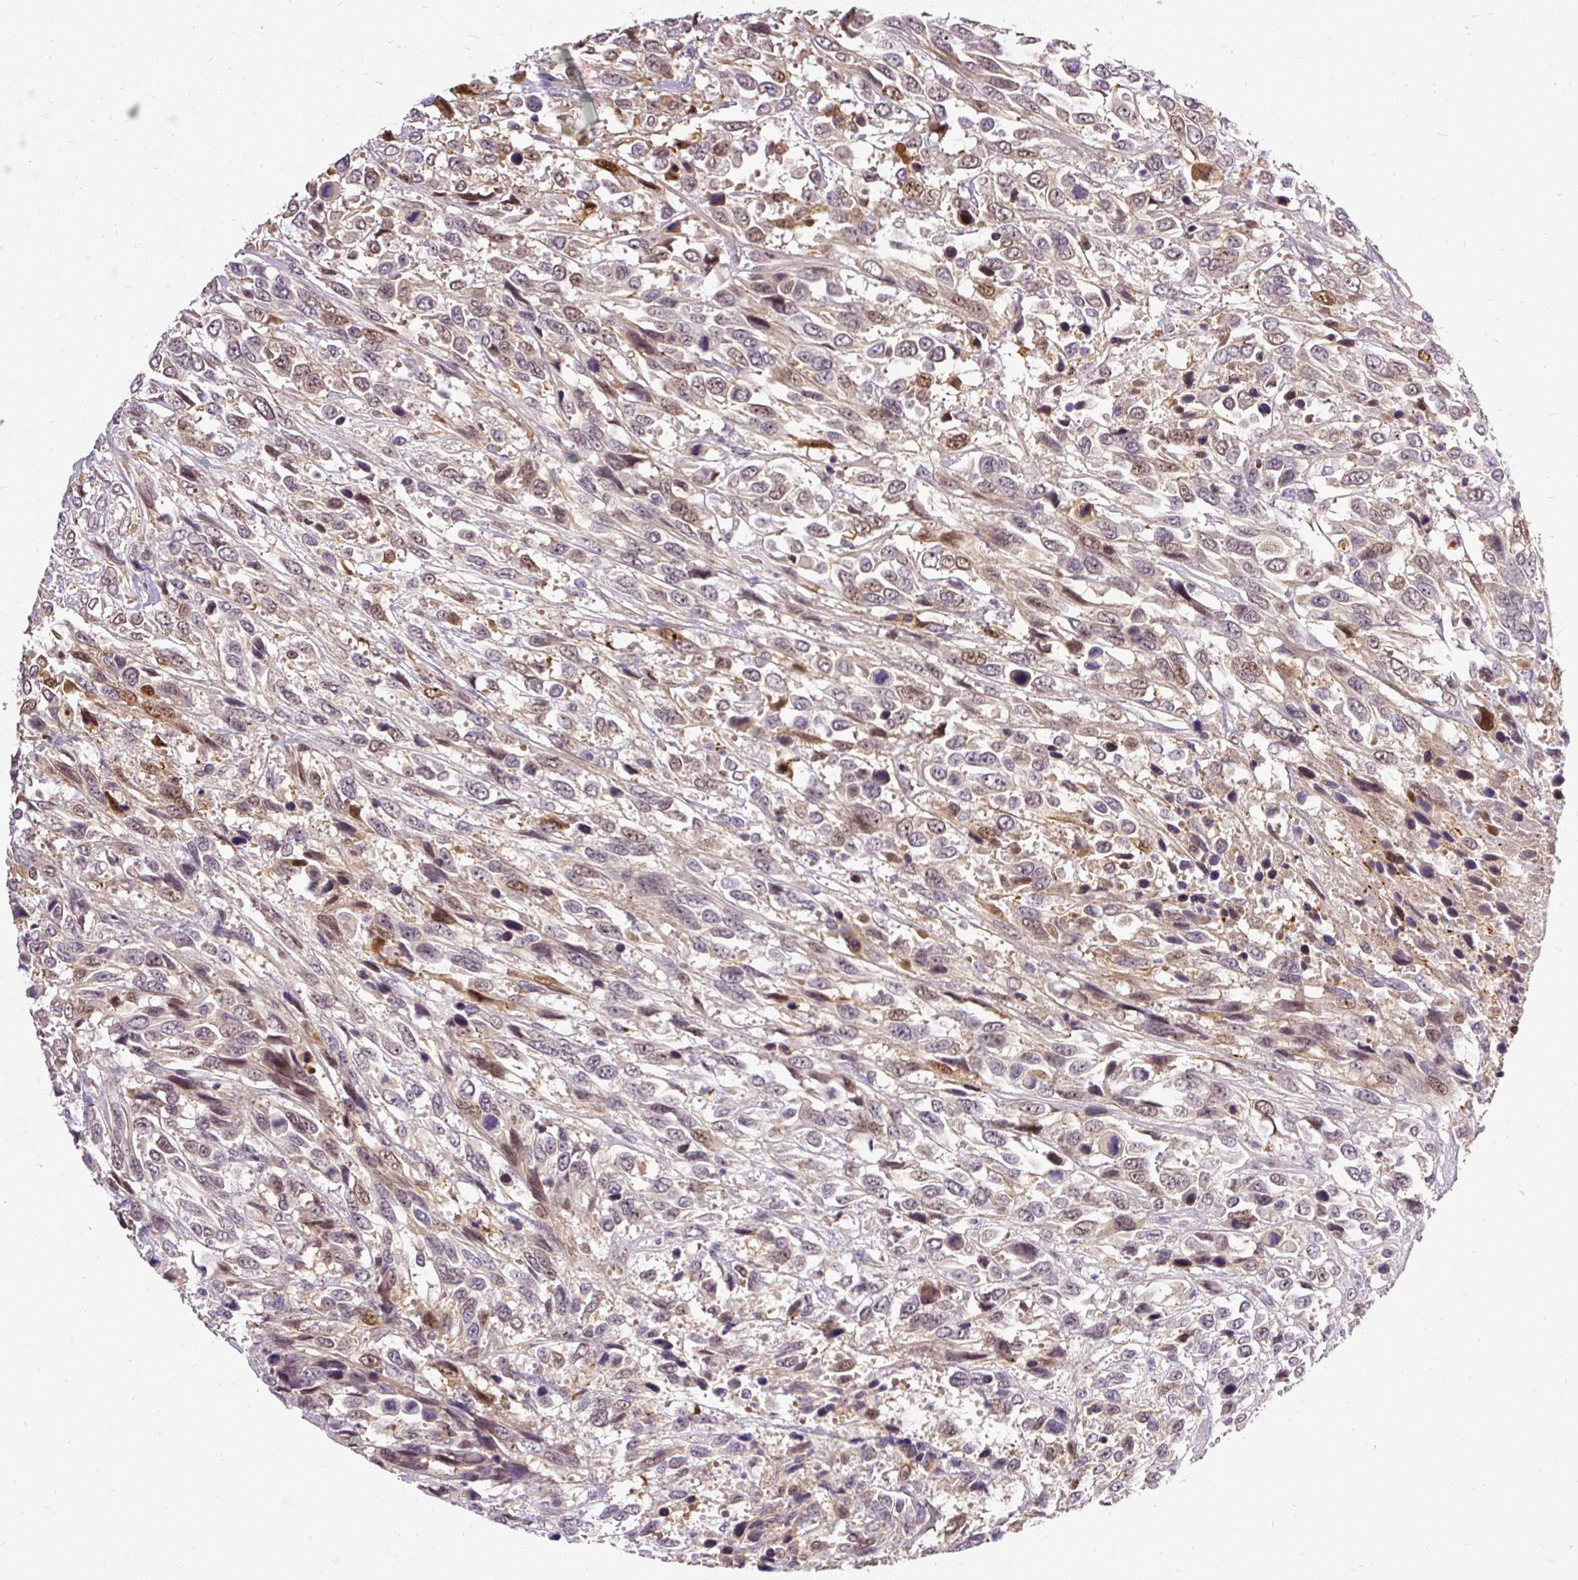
{"staining": {"intensity": "moderate", "quantity": "25%-75%", "location": "cytoplasmic/membranous,nuclear"}, "tissue": "urothelial cancer", "cell_type": "Tumor cells", "image_type": "cancer", "snomed": [{"axis": "morphology", "description": "Urothelial carcinoma, High grade"}, {"axis": "topography", "description": "Urinary bladder"}], "caption": "DAB (3,3'-diaminobenzidine) immunohistochemical staining of urothelial cancer reveals moderate cytoplasmic/membranous and nuclear protein positivity in approximately 25%-75% of tumor cells.", "gene": "FAM117B", "patient": {"sex": "female", "age": 70}}